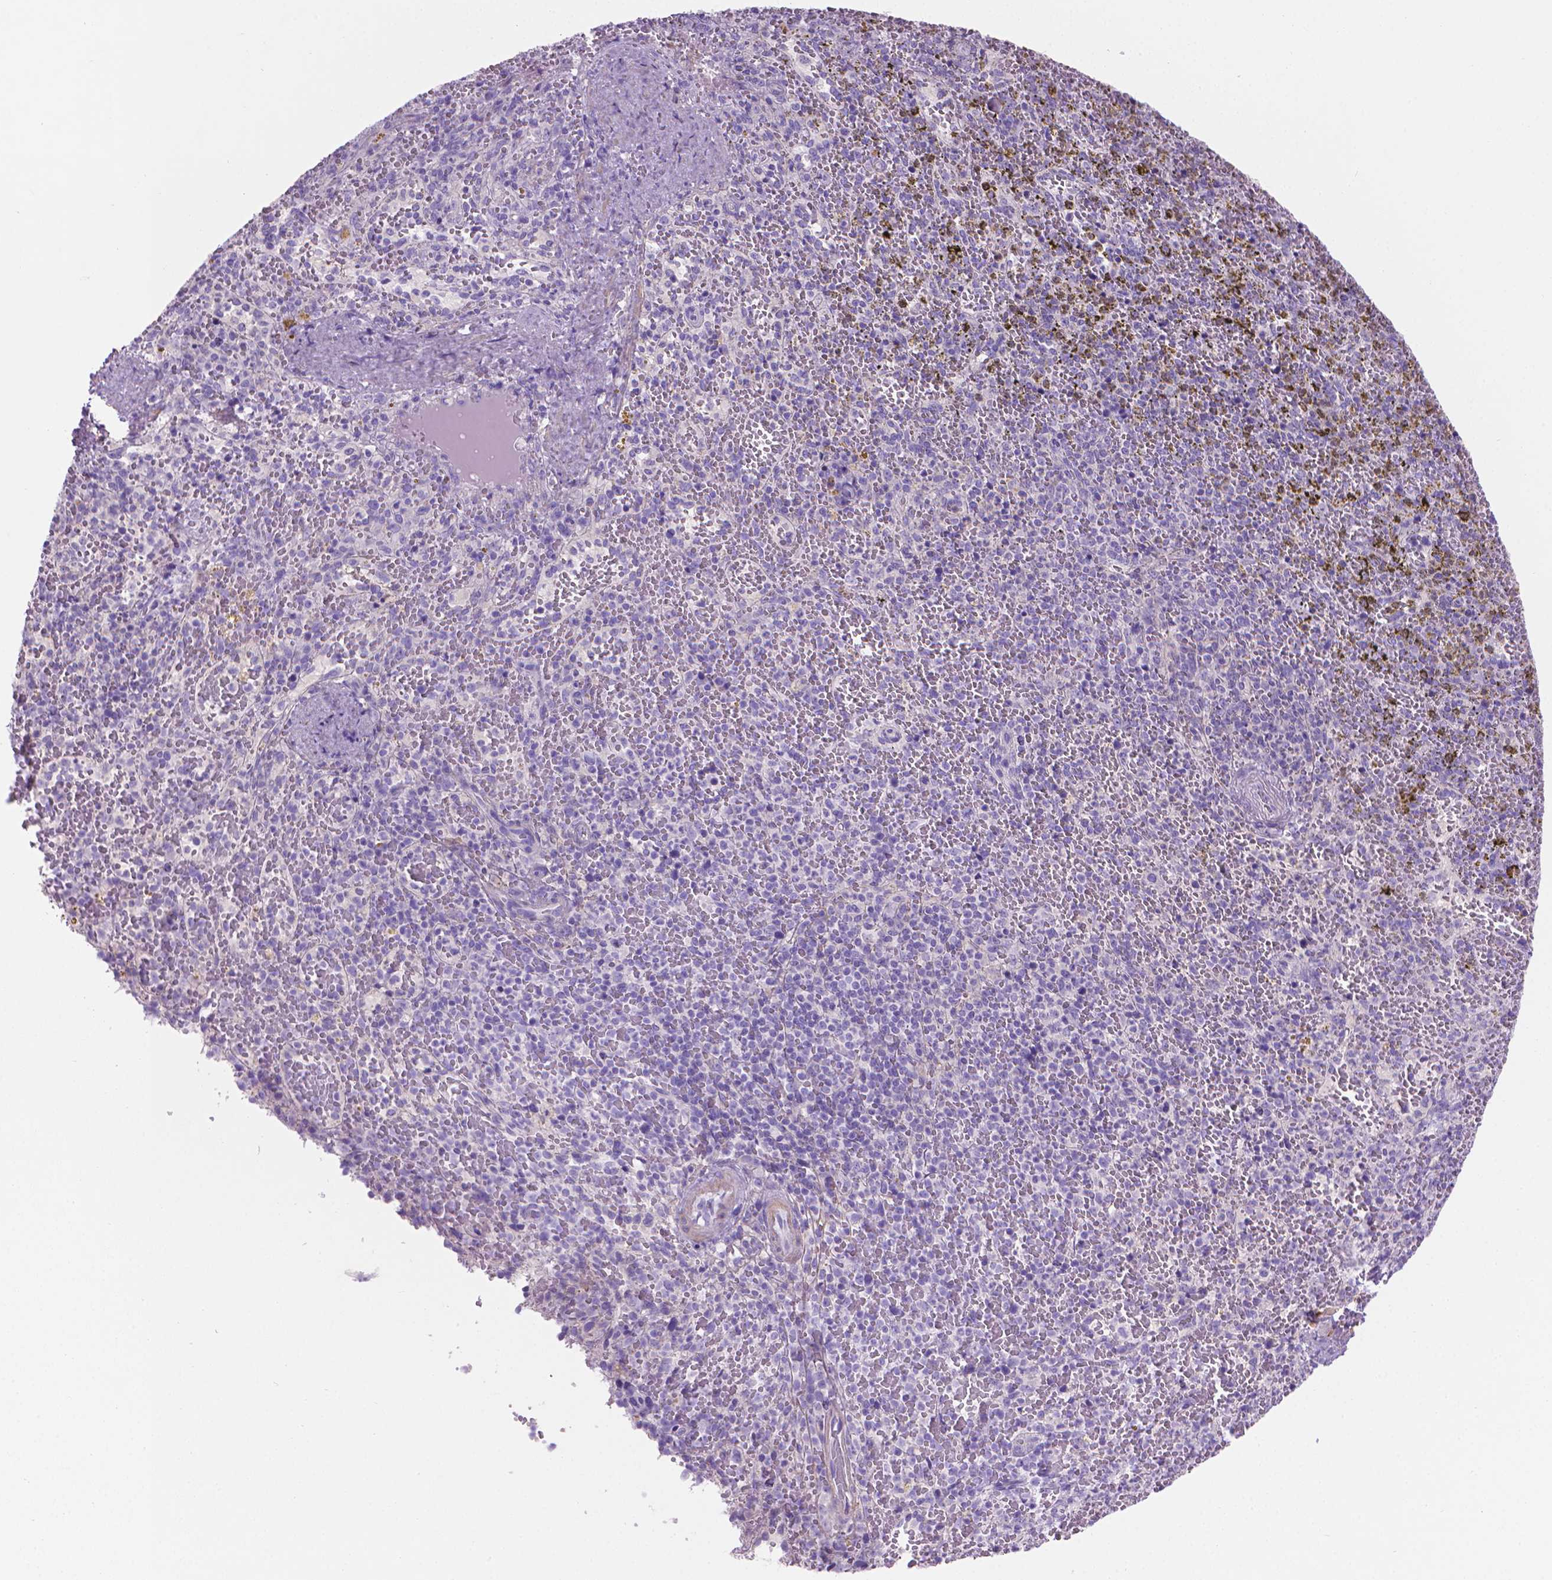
{"staining": {"intensity": "negative", "quantity": "none", "location": "none"}, "tissue": "spleen", "cell_type": "Cells in red pulp", "image_type": "normal", "snomed": [{"axis": "morphology", "description": "Normal tissue, NOS"}, {"axis": "topography", "description": "Spleen"}], "caption": "High magnification brightfield microscopy of unremarkable spleen stained with DAB (brown) and counterstained with hematoxylin (blue): cells in red pulp show no significant staining. (DAB IHC, high magnification).", "gene": "FASN", "patient": {"sex": "female", "age": 50}}